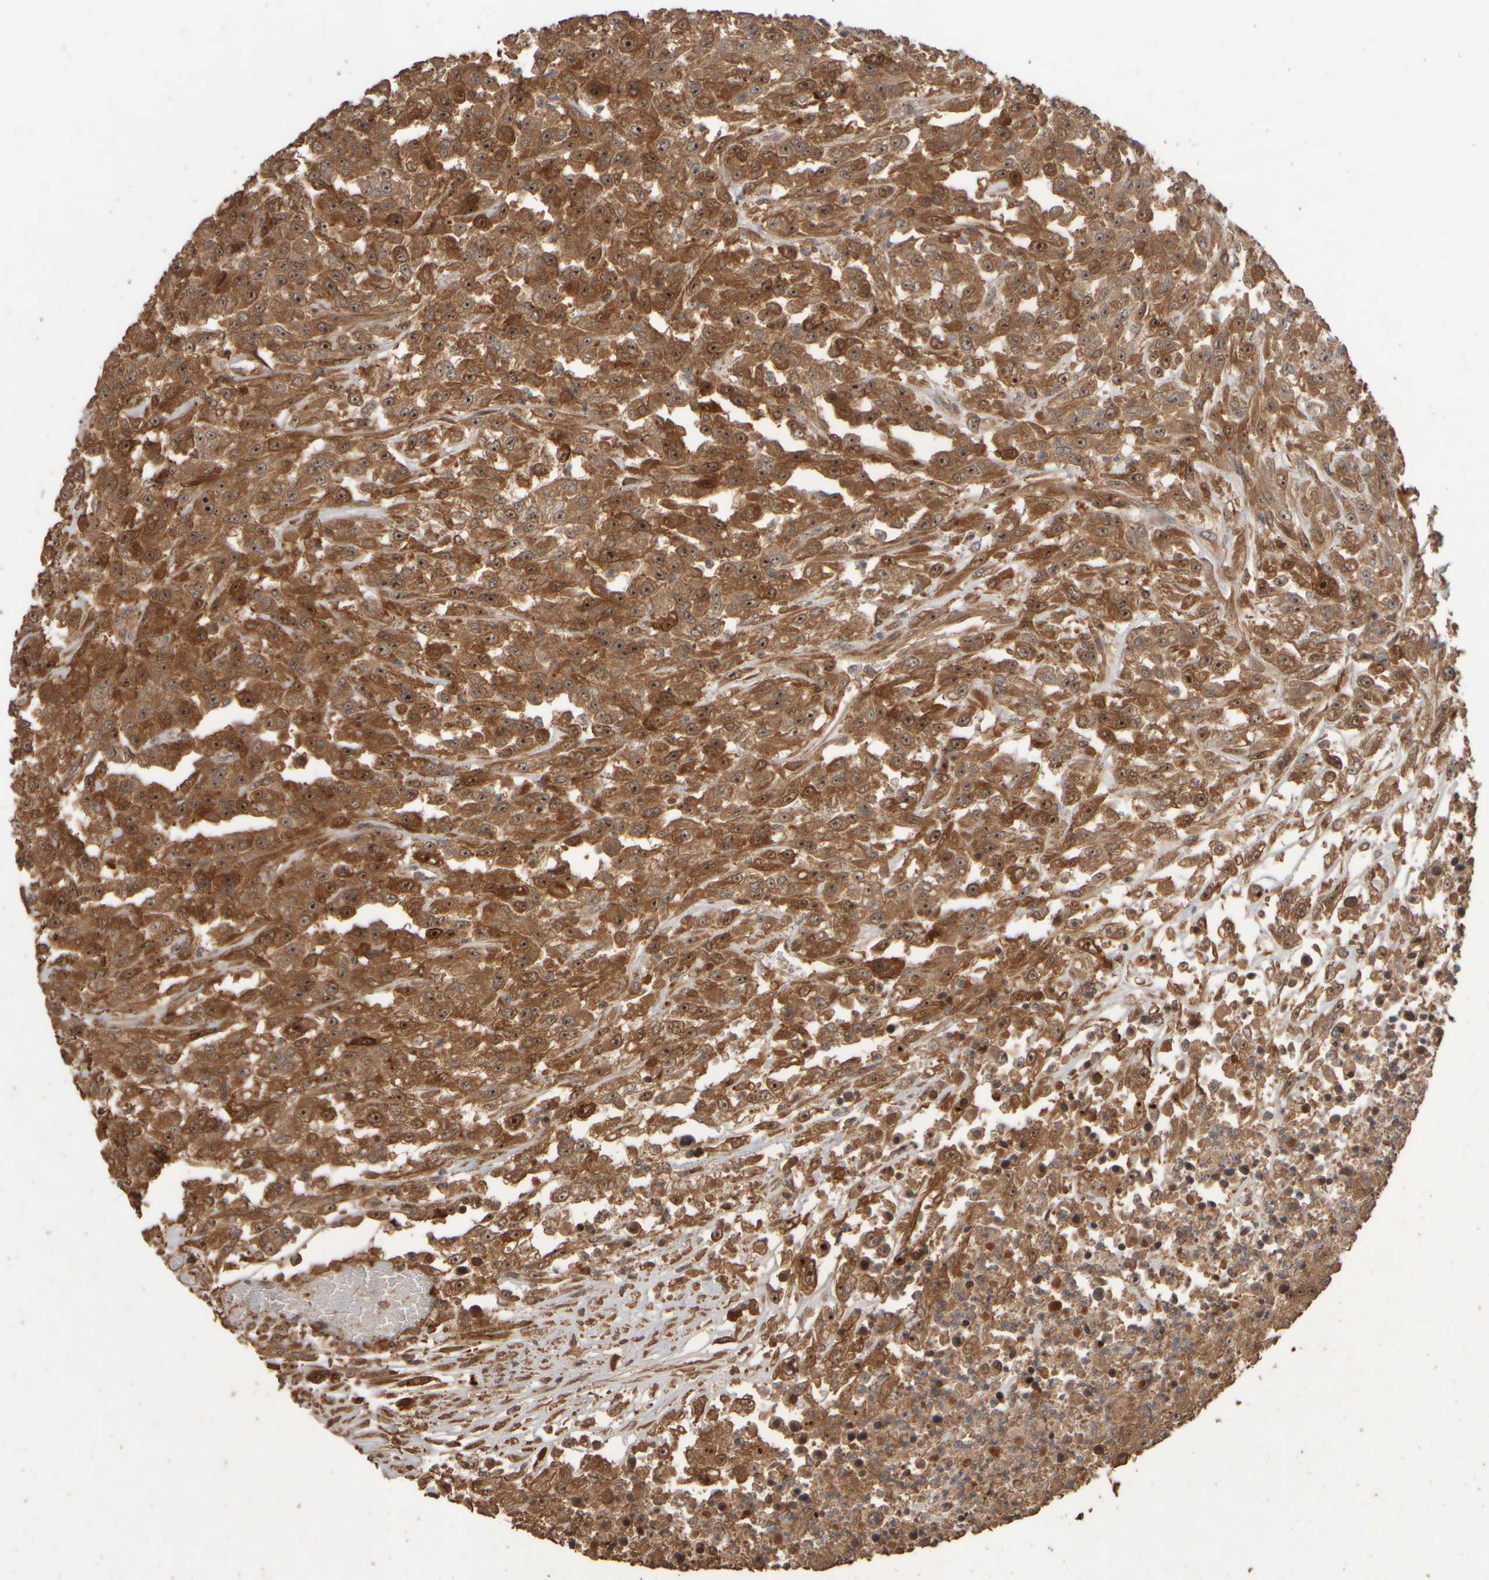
{"staining": {"intensity": "strong", "quantity": ">75%", "location": "cytoplasmic/membranous,nuclear"}, "tissue": "urothelial cancer", "cell_type": "Tumor cells", "image_type": "cancer", "snomed": [{"axis": "morphology", "description": "Urothelial carcinoma, High grade"}, {"axis": "topography", "description": "Urinary bladder"}], "caption": "Protein staining of urothelial cancer tissue displays strong cytoplasmic/membranous and nuclear staining in approximately >75% of tumor cells.", "gene": "SPHK1", "patient": {"sex": "male", "age": 46}}